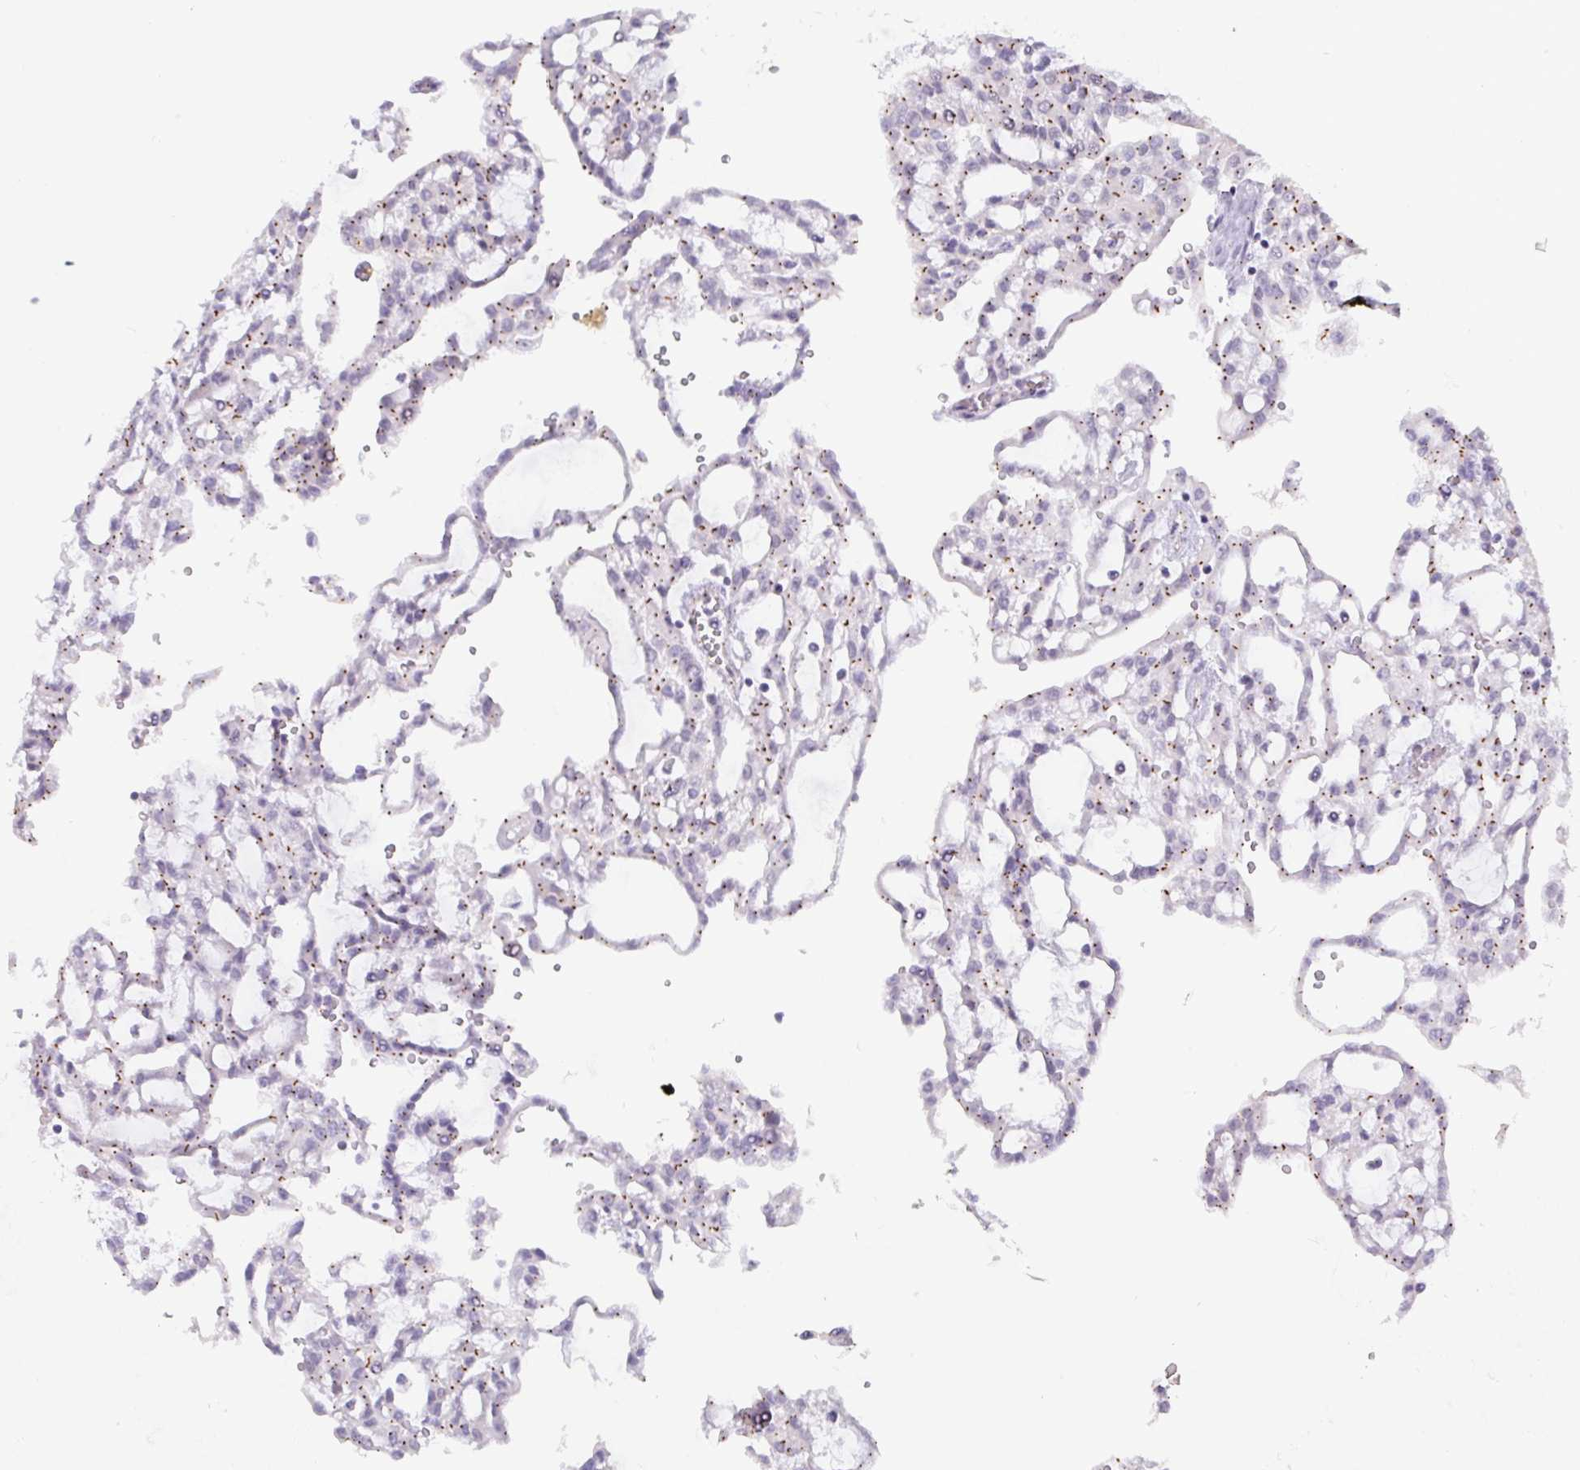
{"staining": {"intensity": "weak", "quantity": ">75%", "location": "cytoplasmic/membranous"}, "tissue": "renal cancer", "cell_type": "Tumor cells", "image_type": "cancer", "snomed": [{"axis": "morphology", "description": "Adenocarcinoma, NOS"}, {"axis": "topography", "description": "Kidney"}], "caption": "Renal cancer stained with DAB IHC displays low levels of weak cytoplasmic/membranous staining in approximately >75% of tumor cells.", "gene": "FAM177A1", "patient": {"sex": "male", "age": 63}}